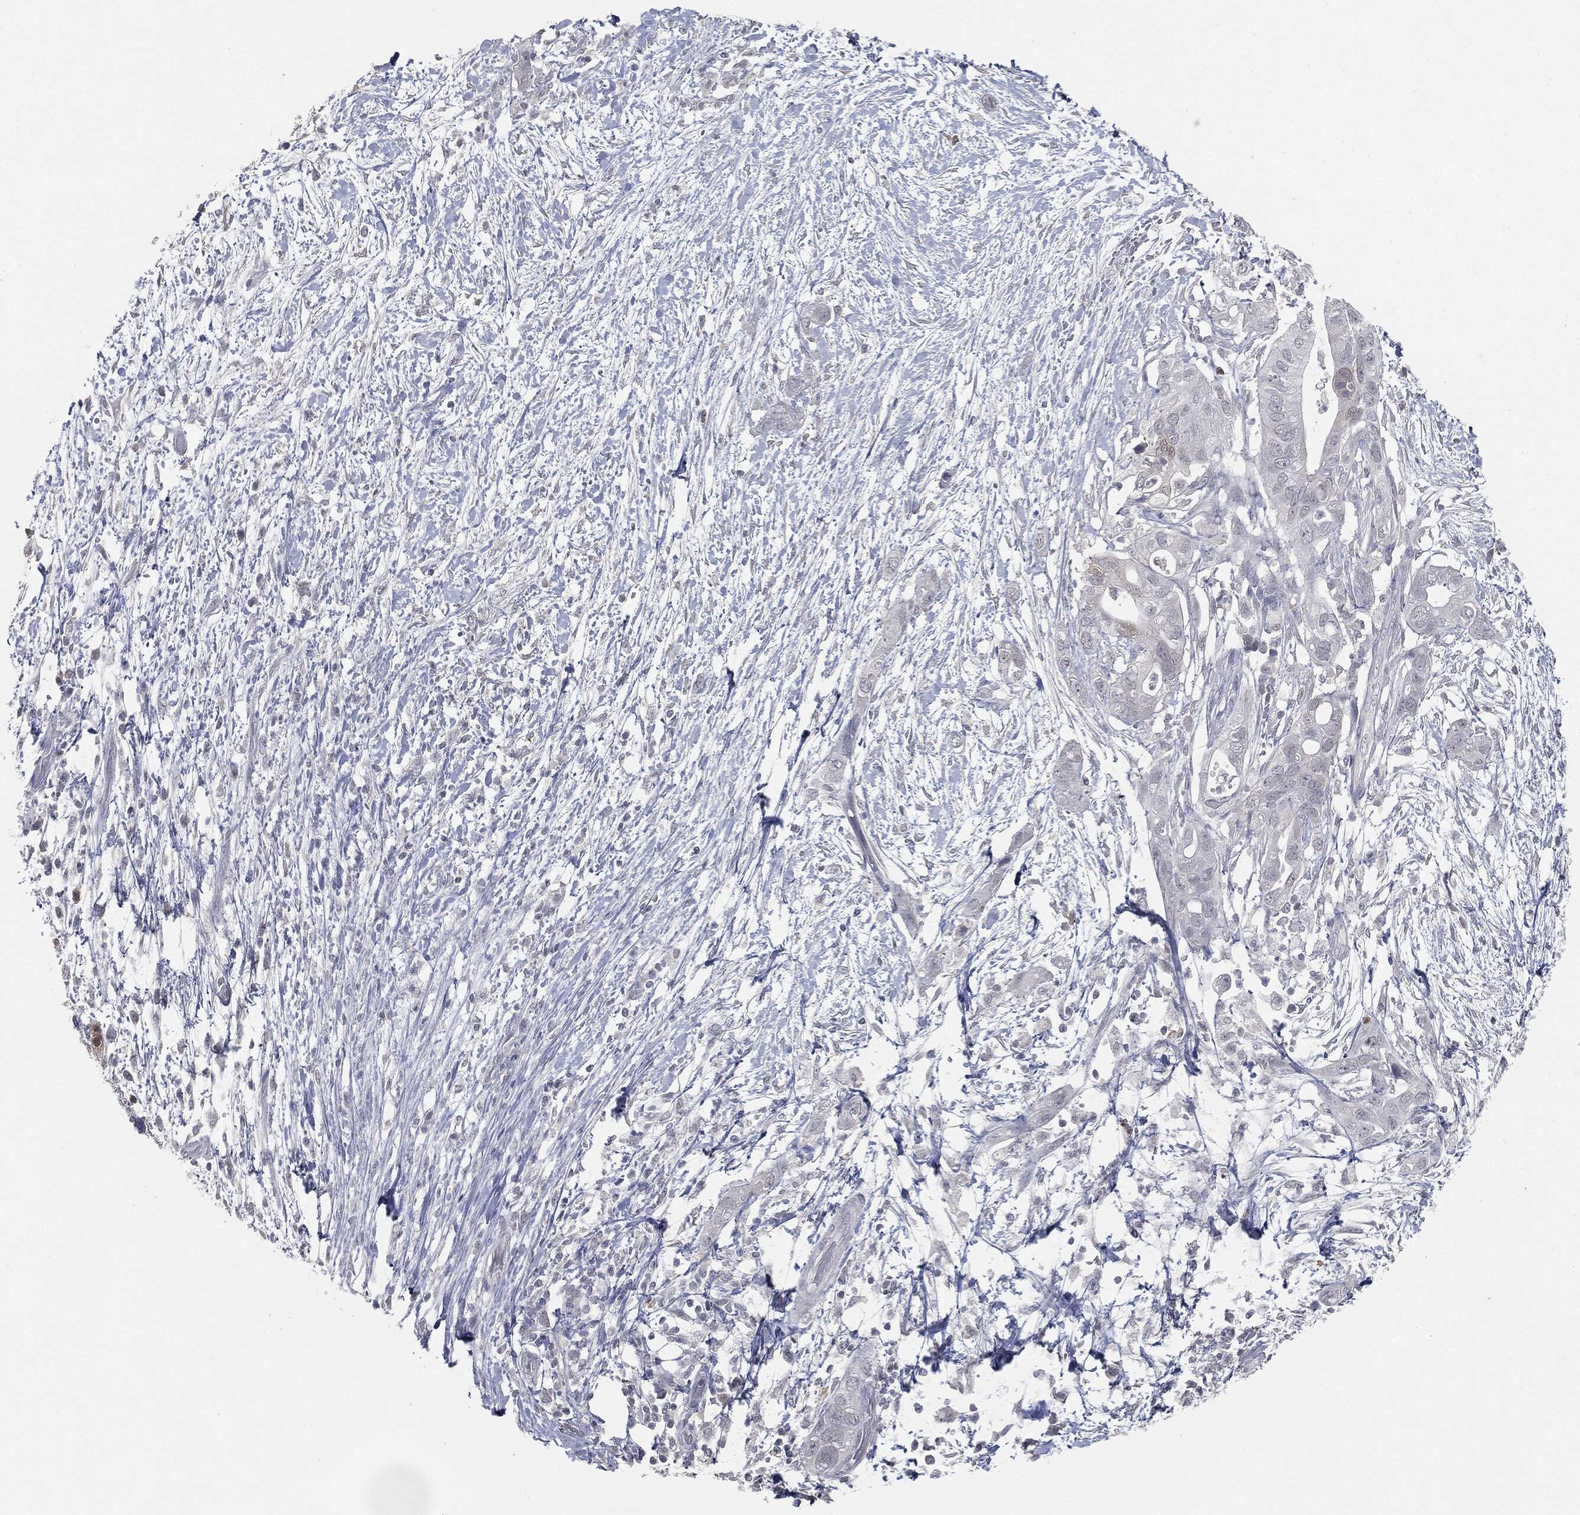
{"staining": {"intensity": "negative", "quantity": "none", "location": "none"}, "tissue": "pancreatic cancer", "cell_type": "Tumor cells", "image_type": "cancer", "snomed": [{"axis": "morphology", "description": "Adenocarcinoma, NOS"}, {"axis": "topography", "description": "Pancreas"}], "caption": "Immunohistochemistry of pancreatic cancer reveals no expression in tumor cells.", "gene": "SLC2A2", "patient": {"sex": "female", "age": 72}}